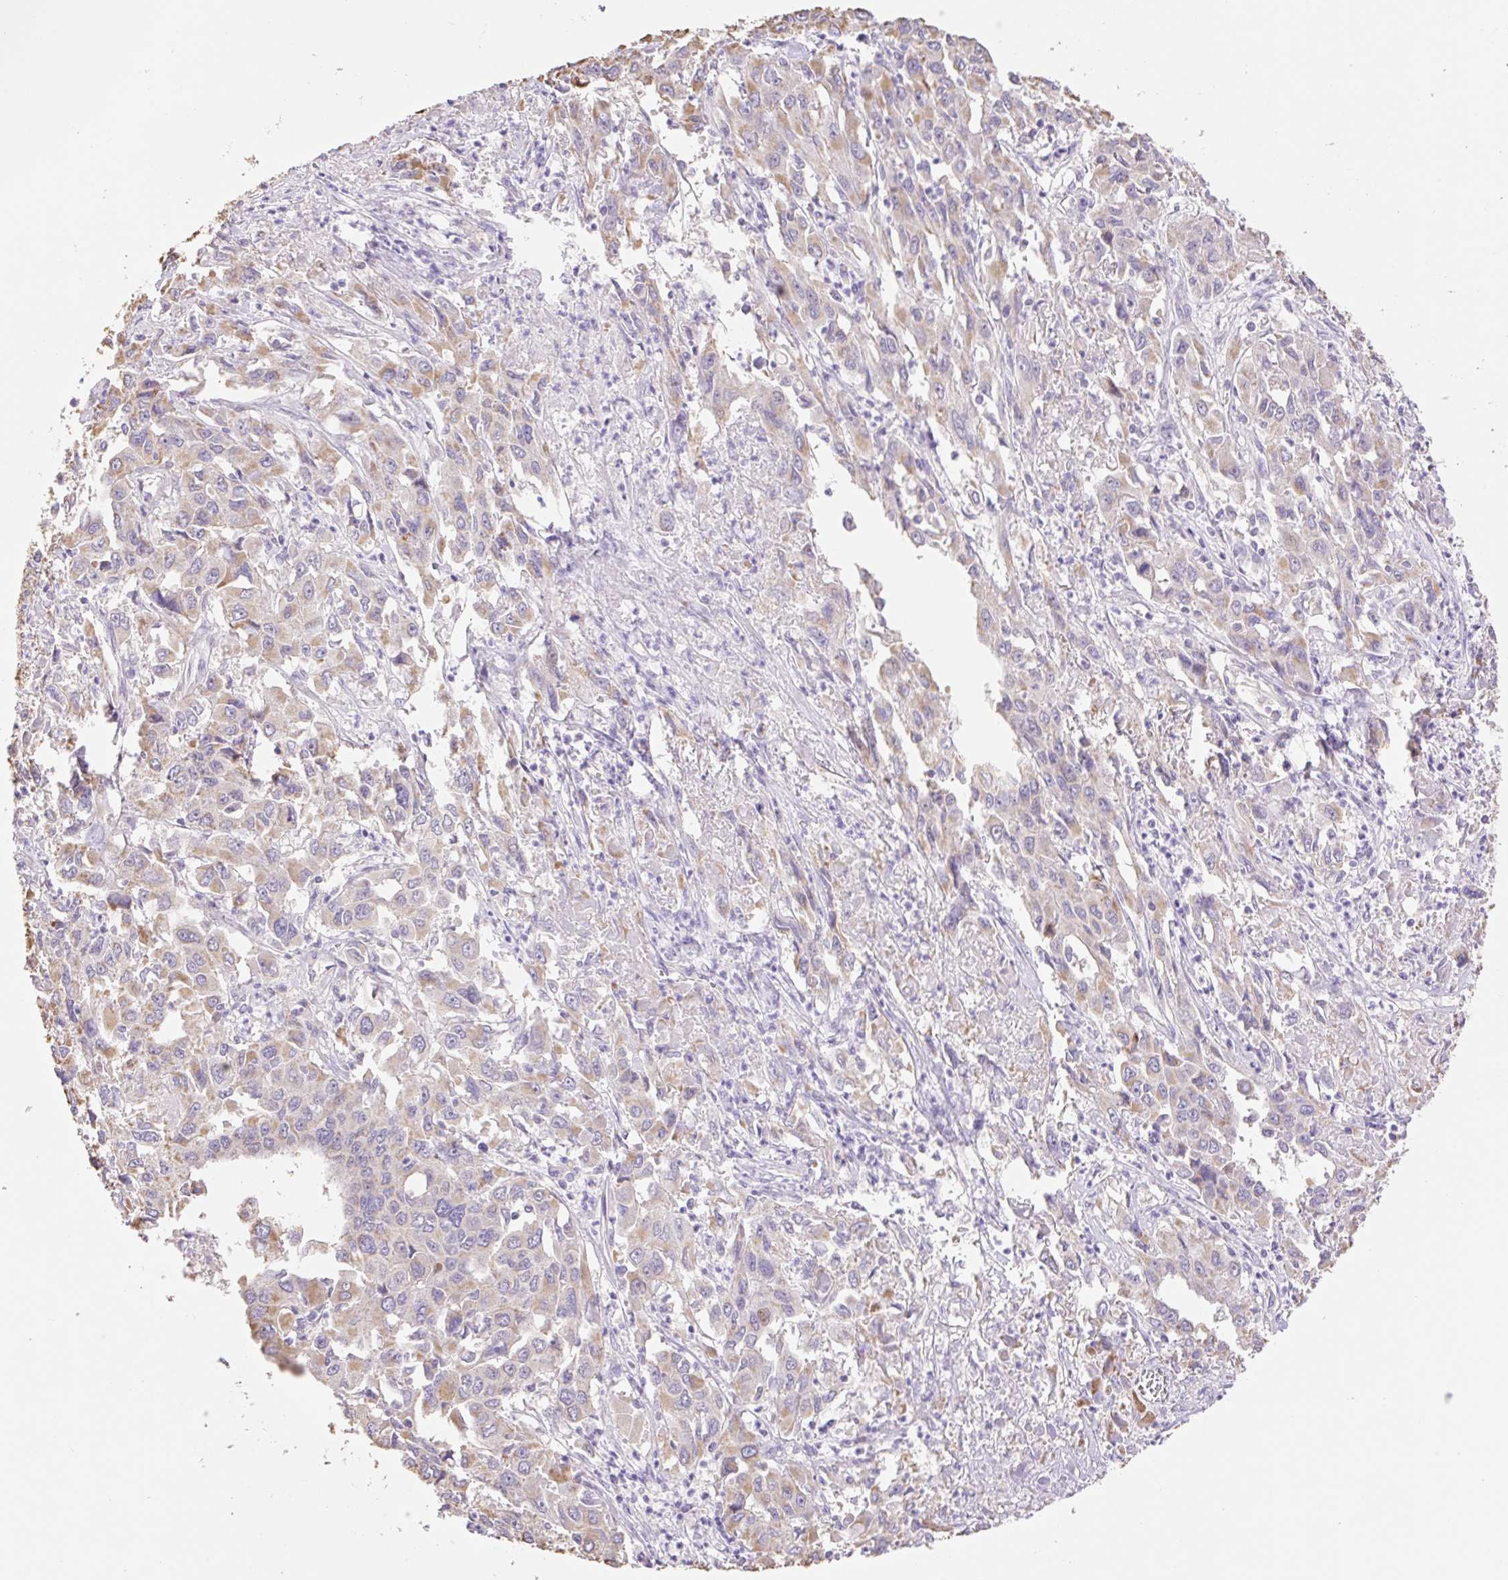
{"staining": {"intensity": "weak", "quantity": ">75%", "location": "cytoplasmic/membranous"}, "tissue": "liver cancer", "cell_type": "Tumor cells", "image_type": "cancer", "snomed": [{"axis": "morphology", "description": "Carcinoma, Hepatocellular, NOS"}, {"axis": "topography", "description": "Liver"}], "caption": "About >75% of tumor cells in liver hepatocellular carcinoma exhibit weak cytoplasmic/membranous protein staining as visualized by brown immunohistochemical staining.", "gene": "COPZ2", "patient": {"sex": "male", "age": 63}}